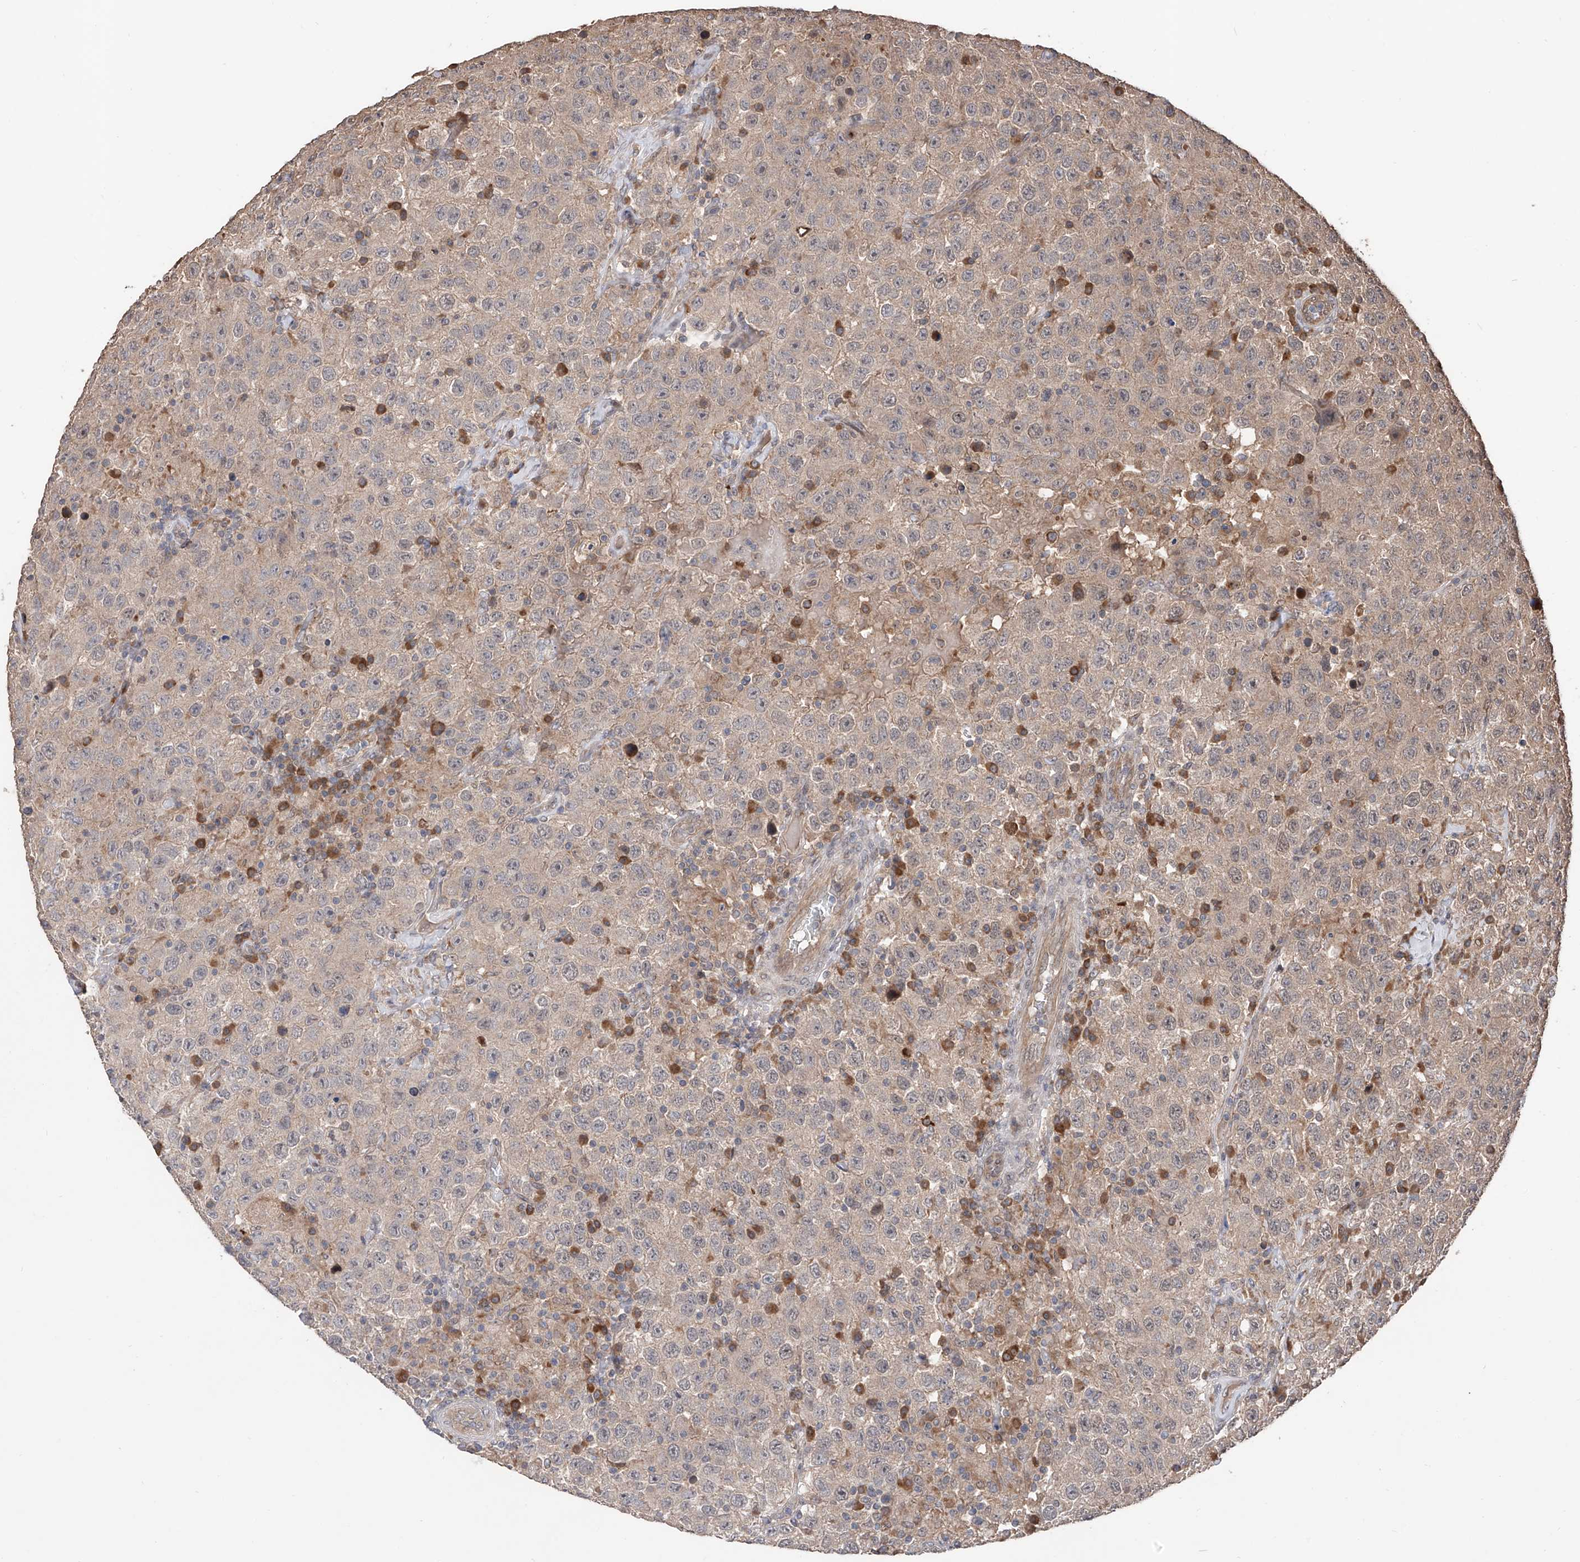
{"staining": {"intensity": "weak", "quantity": "<25%", "location": "cytoplasmic/membranous"}, "tissue": "testis cancer", "cell_type": "Tumor cells", "image_type": "cancer", "snomed": [{"axis": "morphology", "description": "Seminoma, NOS"}, {"axis": "topography", "description": "Testis"}], "caption": "An image of testis seminoma stained for a protein exhibits no brown staining in tumor cells.", "gene": "FAM135A", "patient": {"sex": "male", "age": 41}}